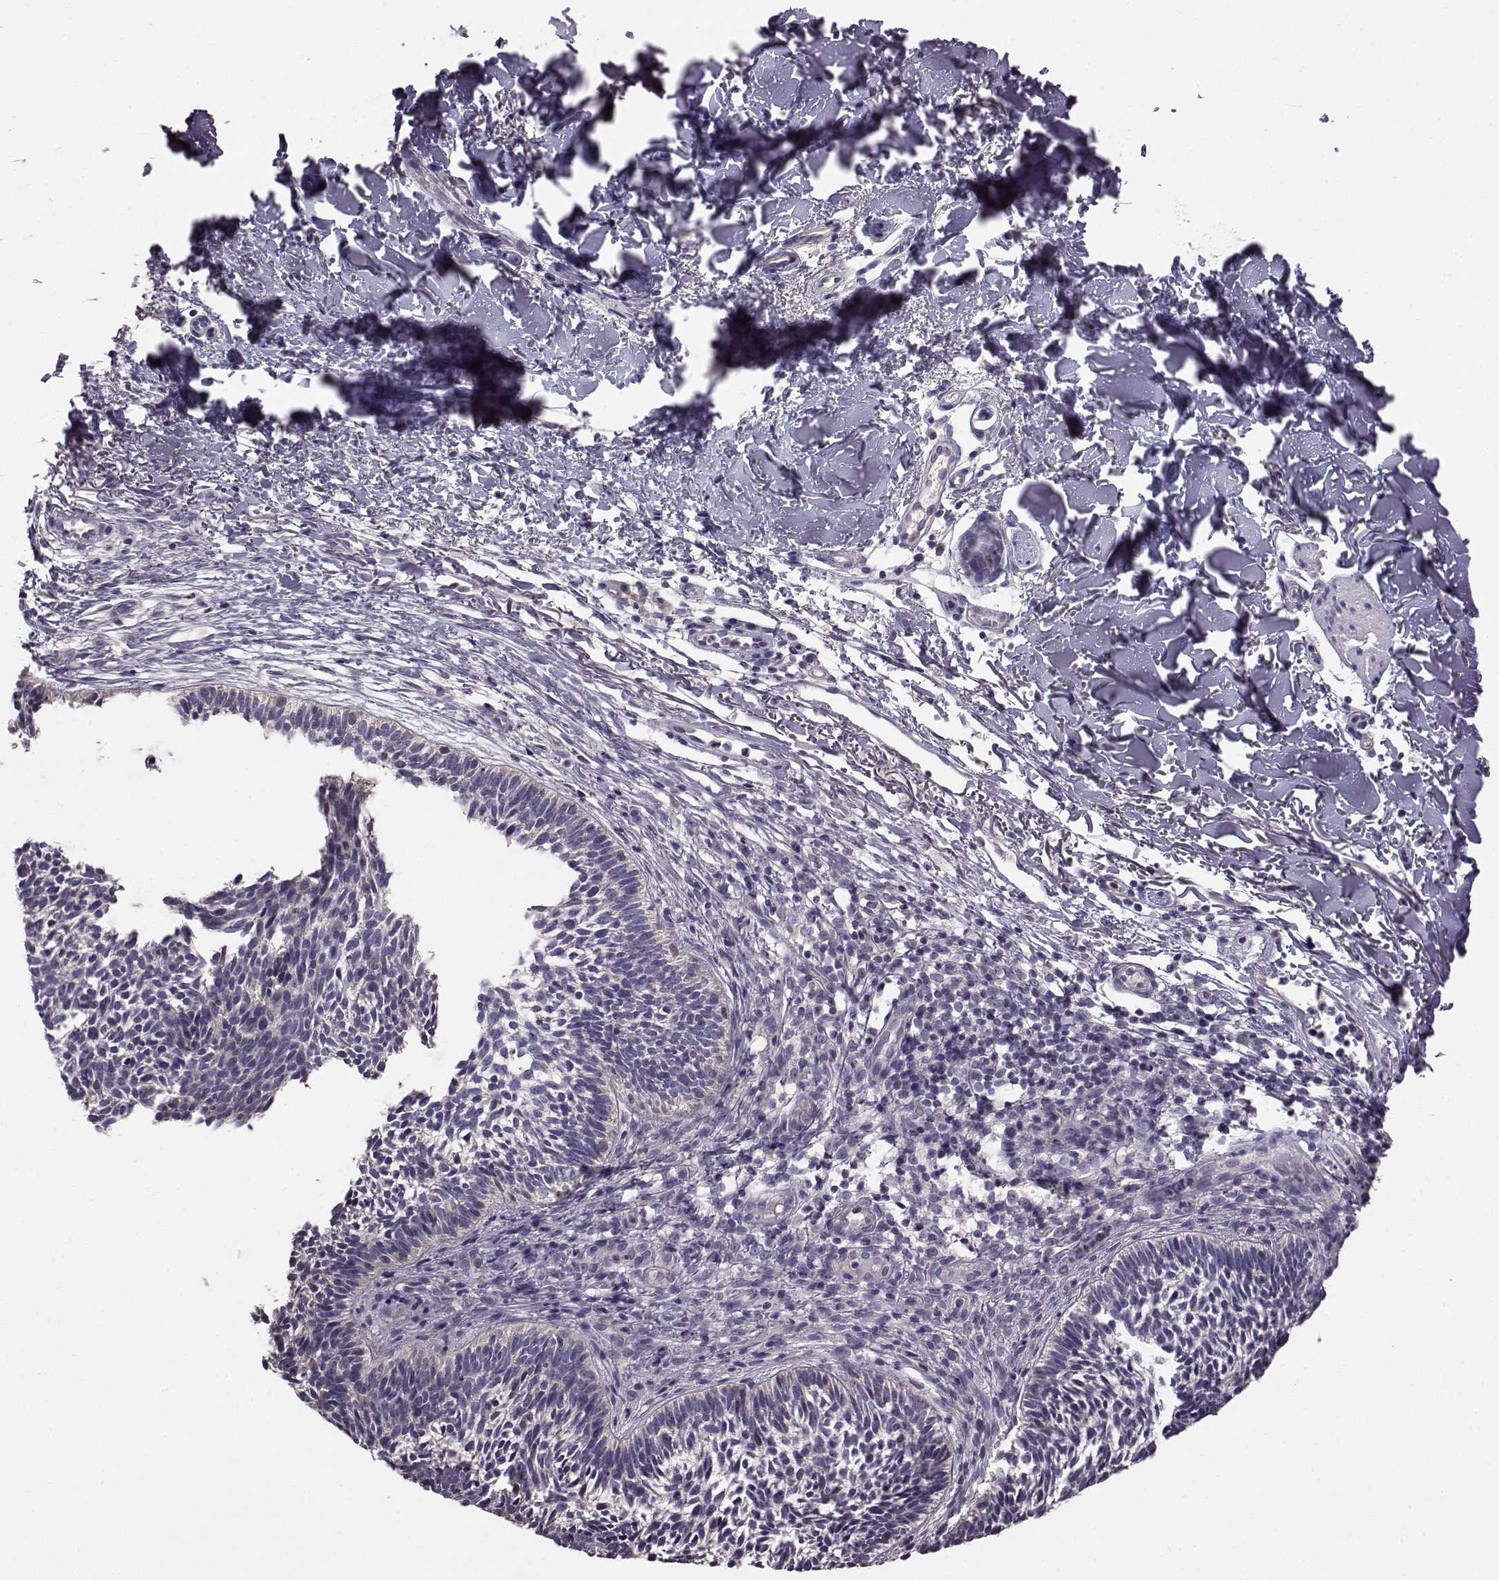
{"staining": {"intensity": "negative", "quantity": "none", "location": "none"}, "tissue": "skin cancer", "cell_type": "Tumor cells", "image_type": "cancer", "snomed": [{"axis": "morphology", "description": "Basal cell carcinoma"}, {"axis": "topography", "description": "Skin"}], "caption": "Tumor cells show no significant expression in basal cell carcinoma (skin).", "gene": "ADGRG2", "patient": {"sex": "male", "age": 78}}